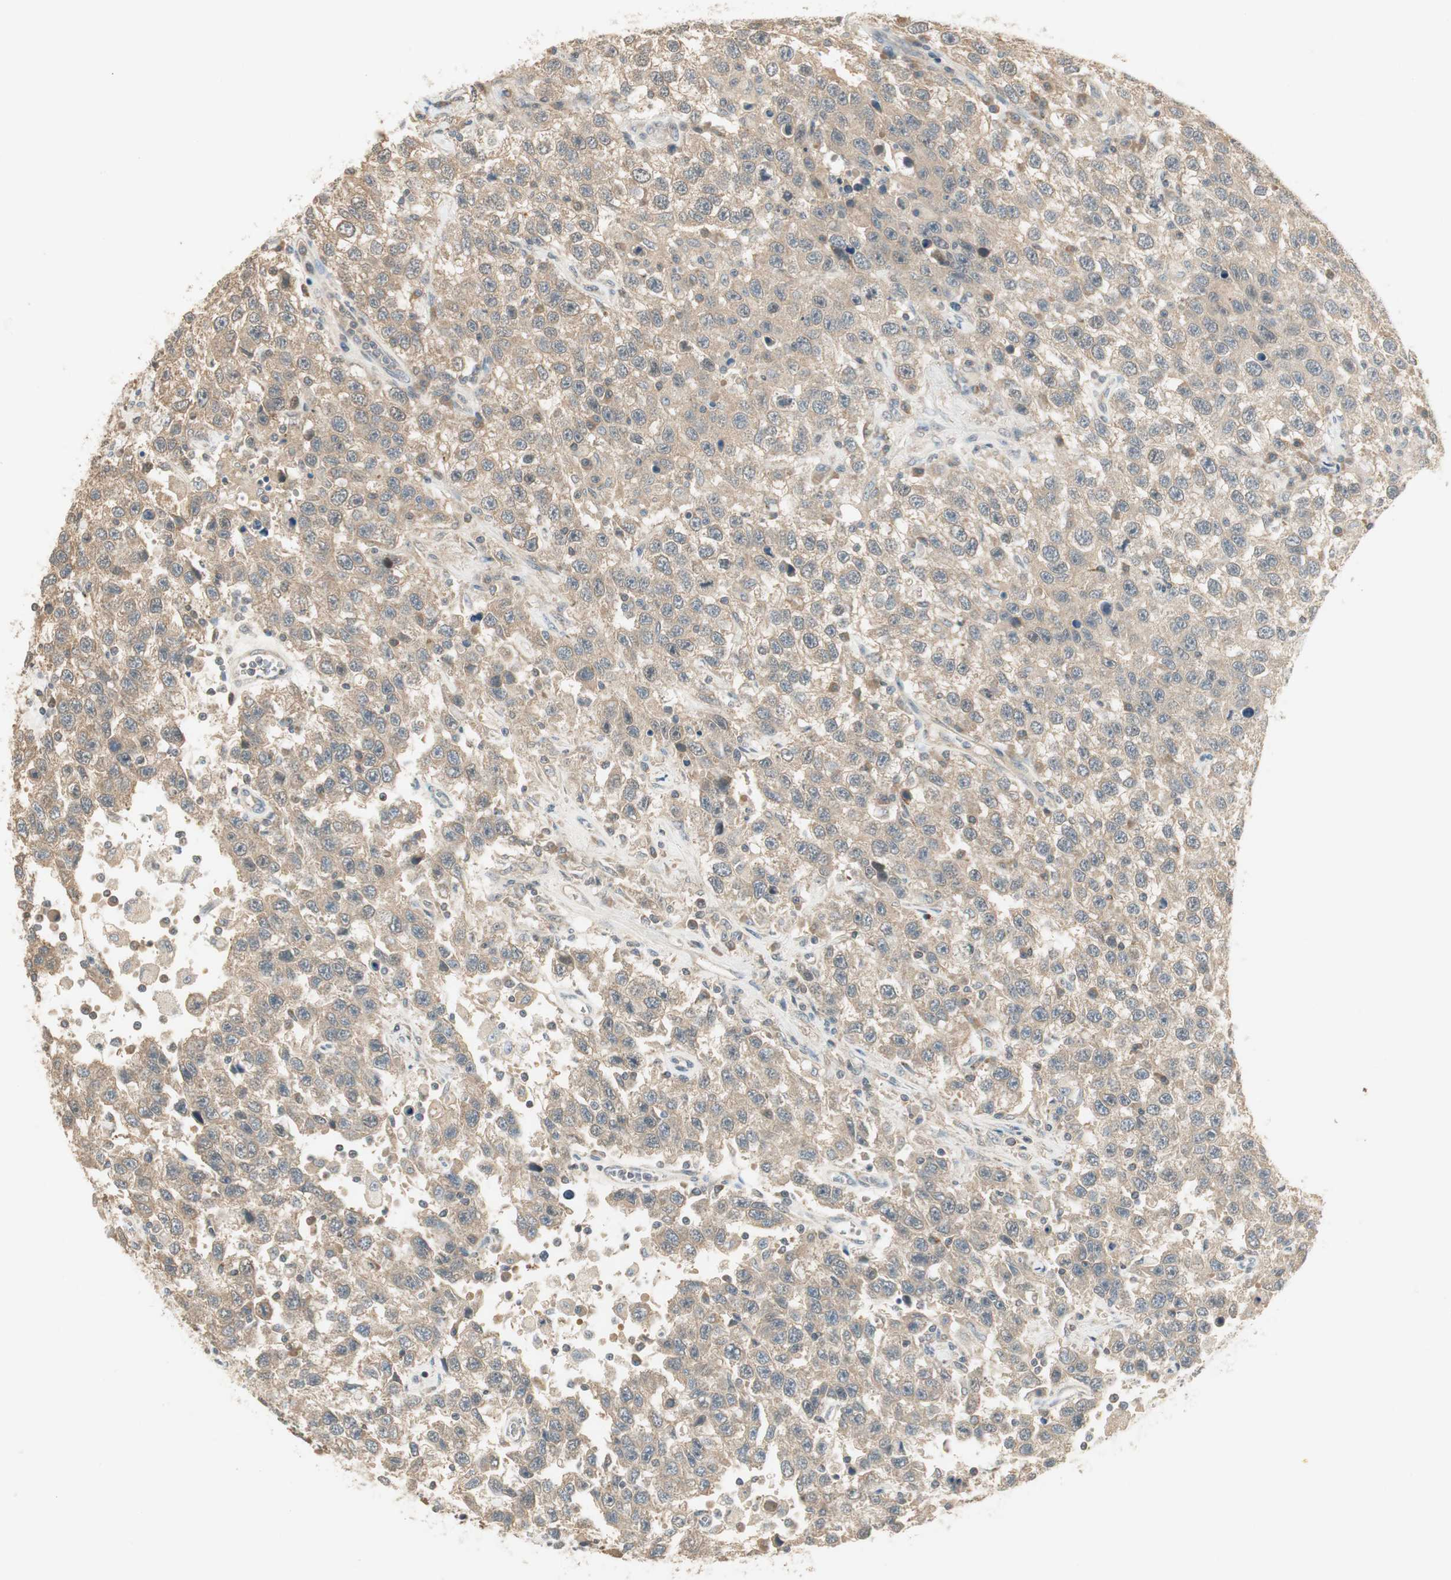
{"staining": {"intensity": "weak", "quantity": ">75%", "location": "cytoplasmic/membranous"}, "tissue": "testis cancer", "cell_type": "Tumor cells", "image_type": "cancer", "snomed": [{"axis": "morphology", "description": "Seminoma, NOS"}, {"axis": "topography", "description": "Testis"}], "caption": "IHC image of human seminoma (testis) stained for a protein (brown), which demonstrates low levels of weak cytoplasmic/membranous staining in about >75% of tumor cells.", "gene": "USP2", "patient": {"sex": "male", "age": 41}}